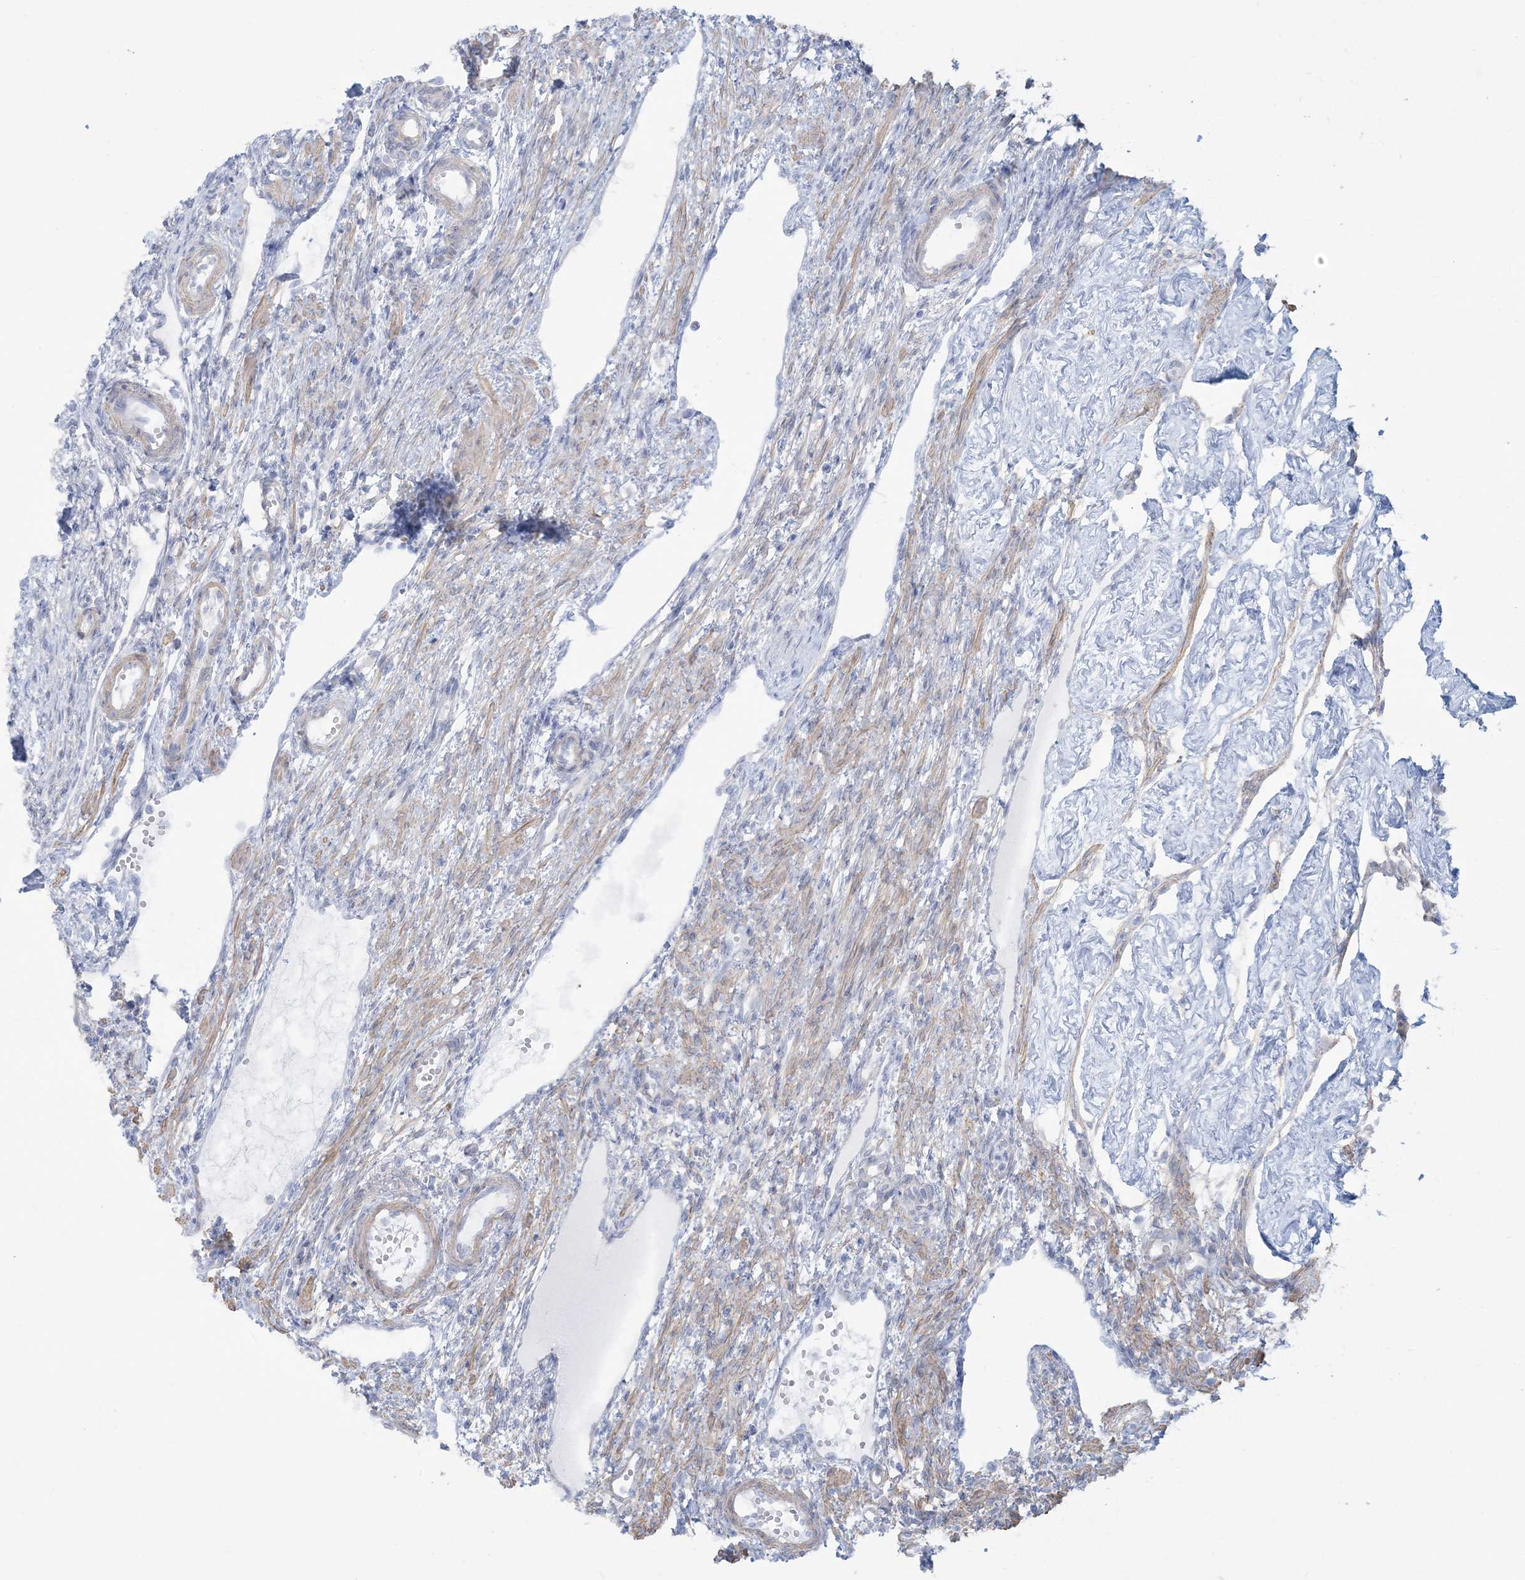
{"staining": {"intensity": "moderate", "quantity": "<25%", "location": "cytoplasmic/membranous"}, "tissue": "ovary", "cell_type": "Ovarian stroma cells", "image_type": "normal", "snomed": [{"axis": "morphology", "description": "Normal tissue, NOS"}, {"axis": "morphology", "description": "Cyst, NOS"}, {"axis": "topography", "description": "Ovary"}], "caption": "Ovary stained with a brown dye reveals moderate cytoplasmic/membranous positive positivity in about <25% of ovarian stroma cells.", "gene": "AGXT", "patient": {"sex": "female", "age": 33}}